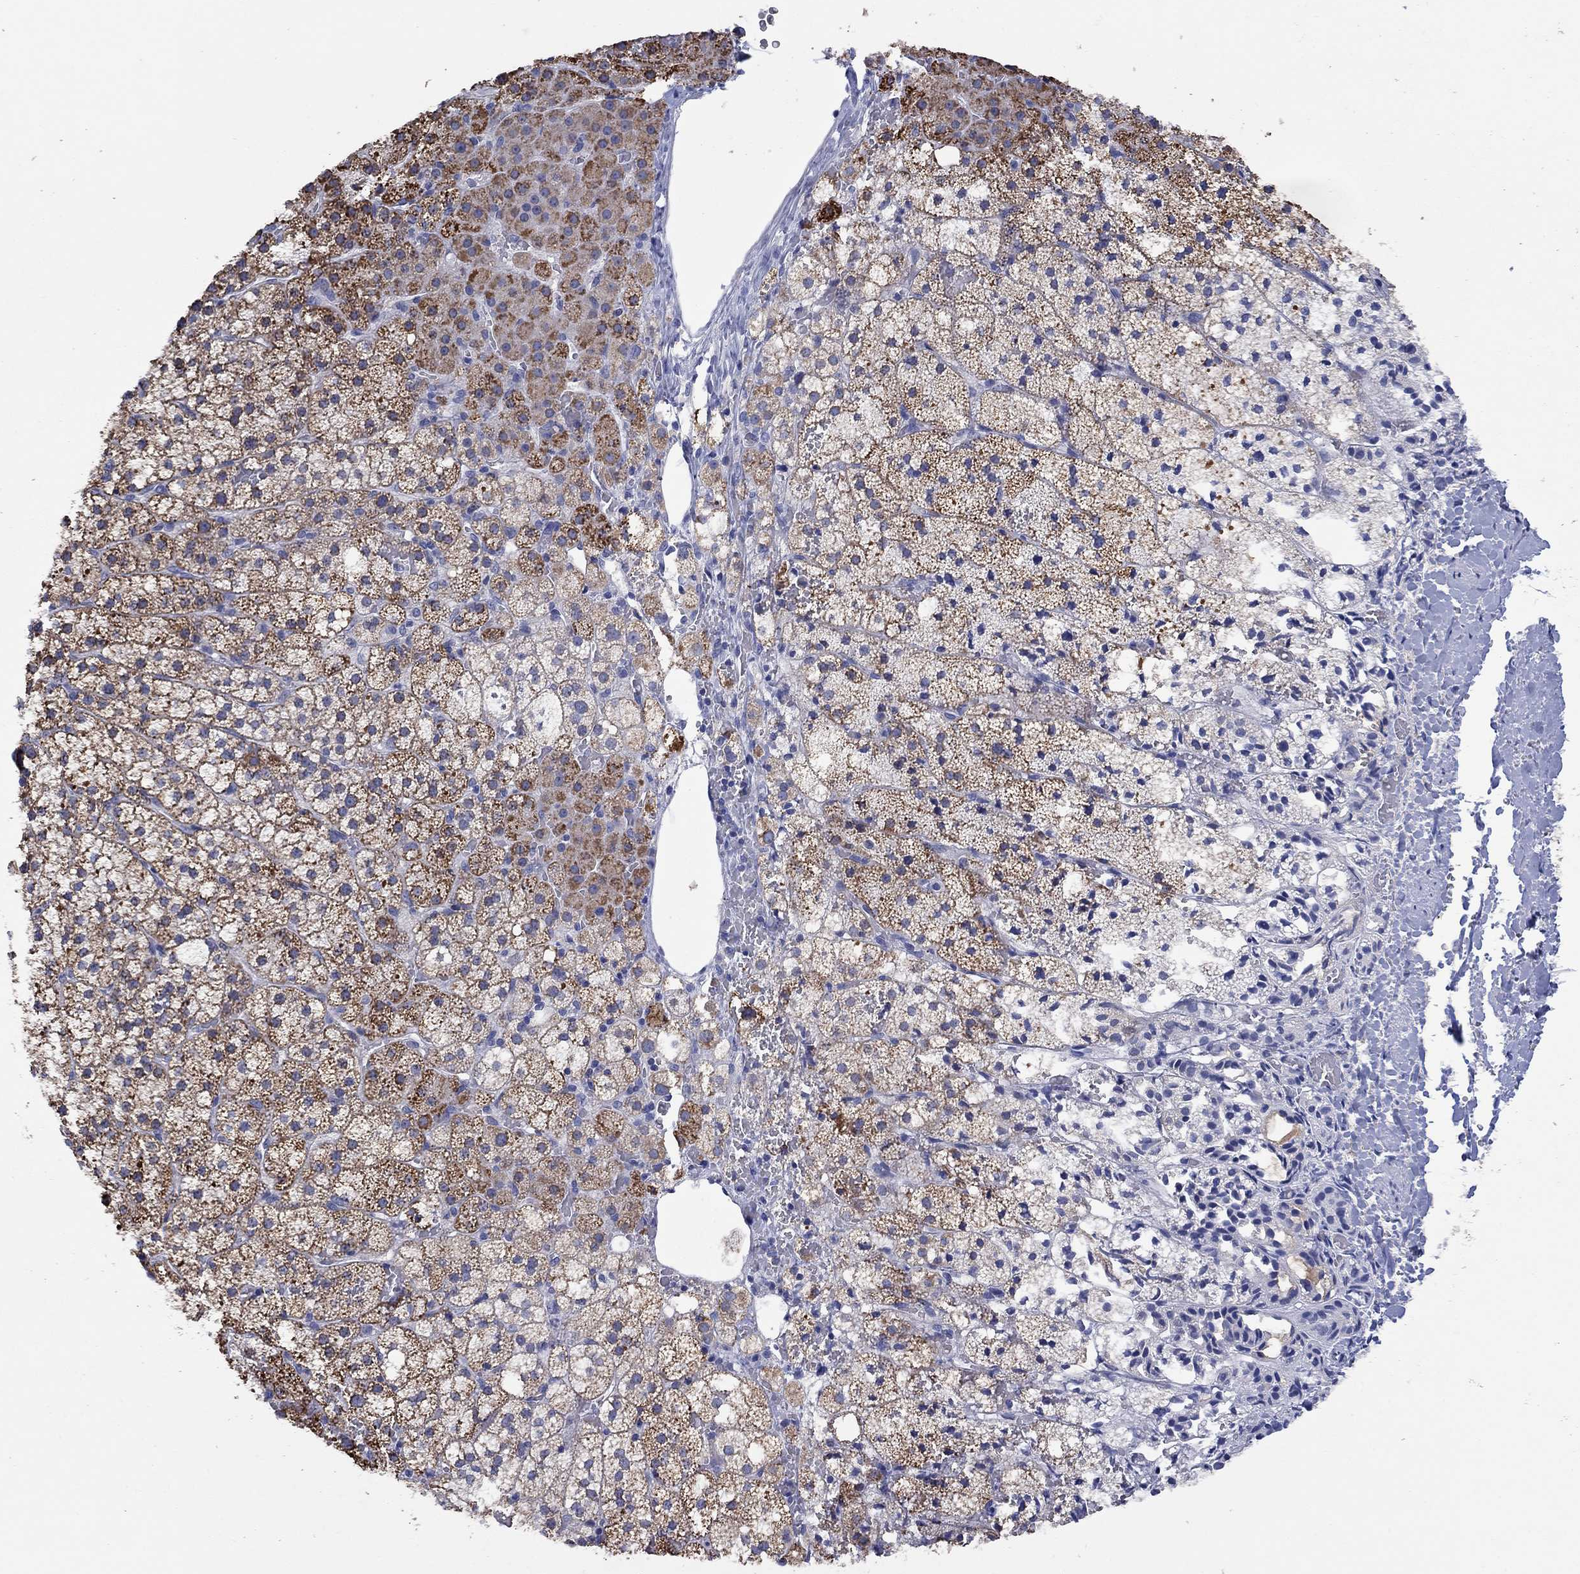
{"staining": {"intensity": "strong", "quantity": "25%-75%", "location": "cytoplasmic/membranous"}, "tissue": "adrenal gland", "cell_type": "Glandular cells", "image_type": "normal", "snomed": [{"axis": "morphology", "description": "Normal tissue, NOS"}, {"axis": "topography", "description": "Adrenal gland"}], "caption": "Immunohistochemistry (DAB (3,3'-diaminobenzidine)) staining of normal adrenal gland reveals strong cytoplasmic/membranous protein staining in approximately 25%-75% of glandular cells. (Brightfield microscopy of DAB IHC at high magnification).", "gene": "CLVS1", "patient": {"sex": "male", "age": 53}}